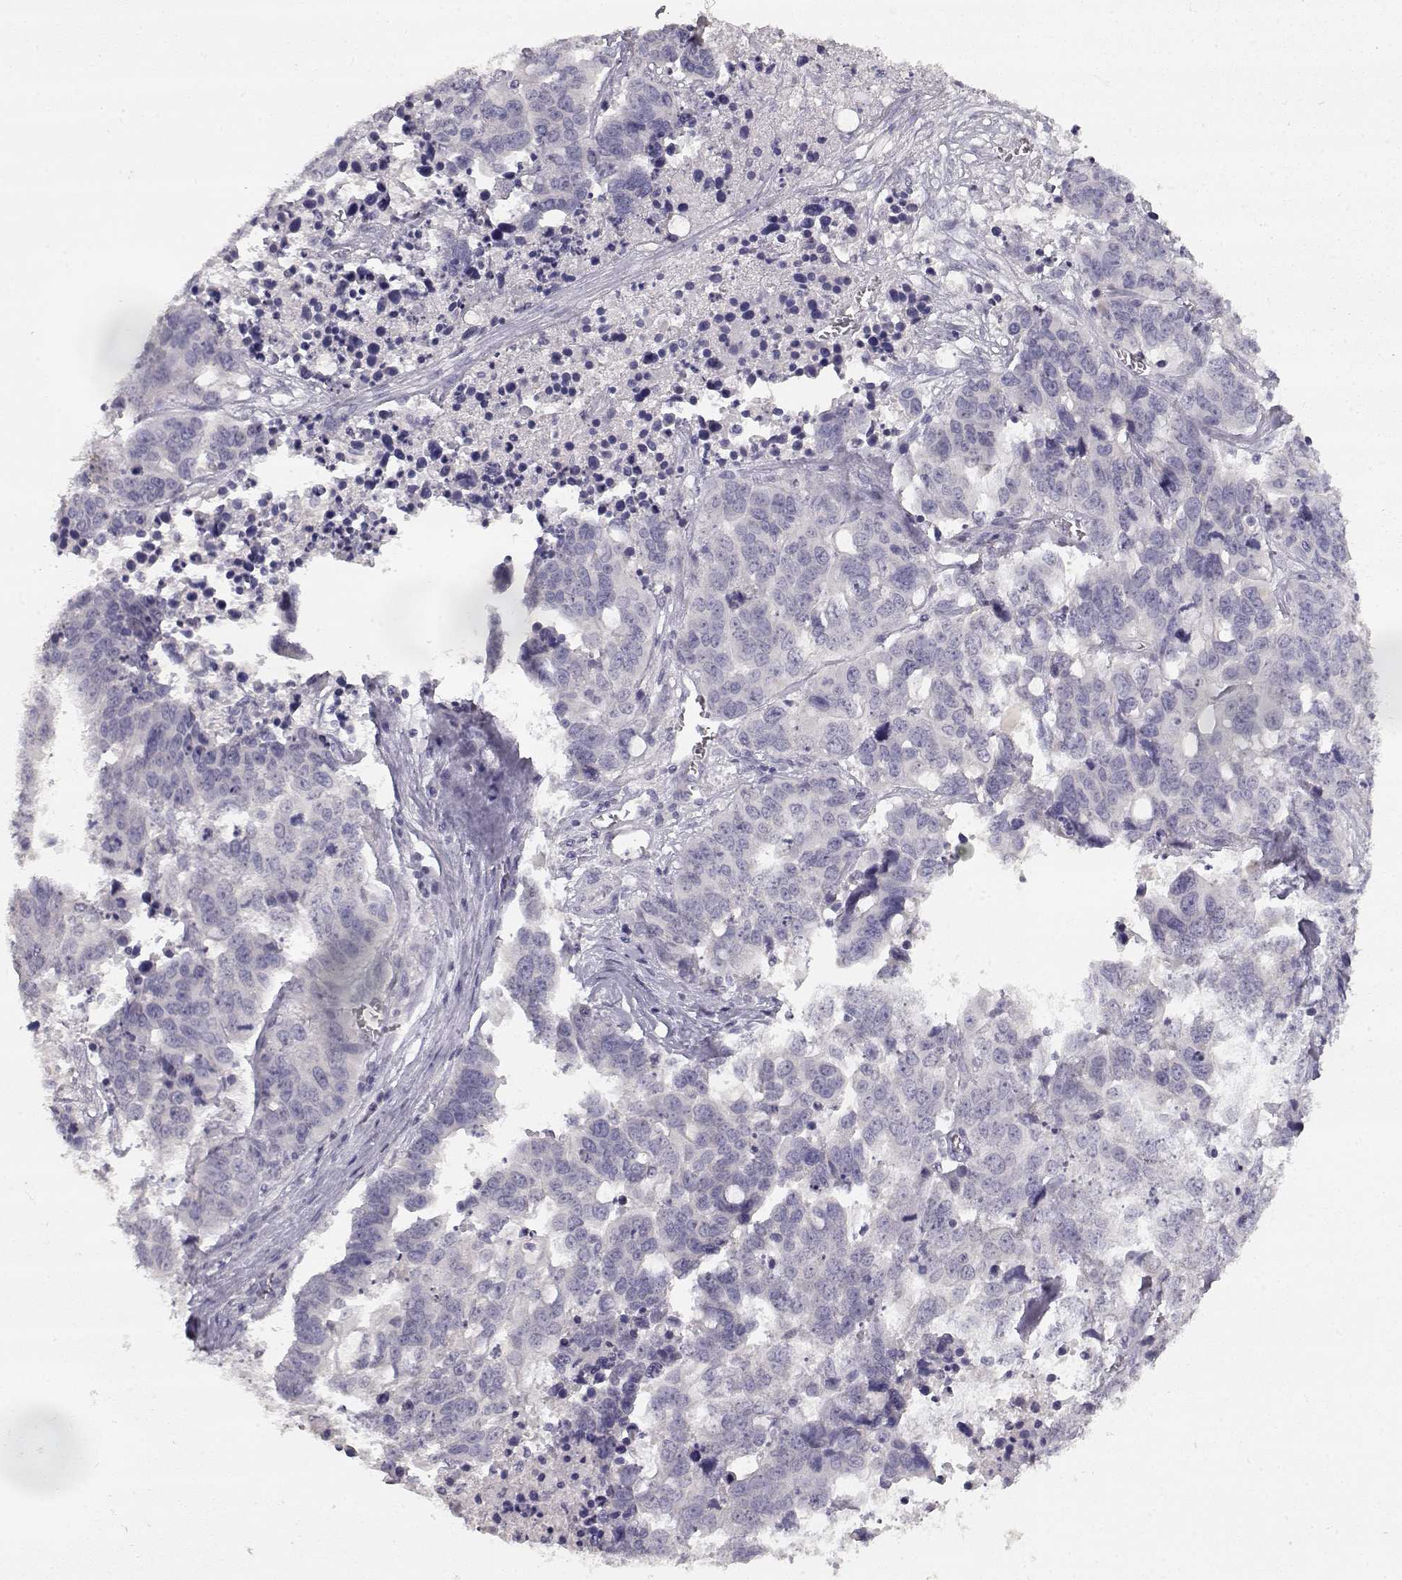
{"staining": {"intensity": "negative", "quantity": "none", "location": "none"}, "tissue": "ovarian cancer", "cell_type": "Tumor cells", "image_type": "cancer", "snomed": [{"axis": "morphology", "description": "Carcinoma, endometroid"}, {"axis": "topography", "description": "Ovary"}], "caption": "A micrograph of human ovarian endometroid carcinoma is negative for staining in tumor cells.", "gene": "TPH2", "patient": {"sex": "female", "age": 78}}